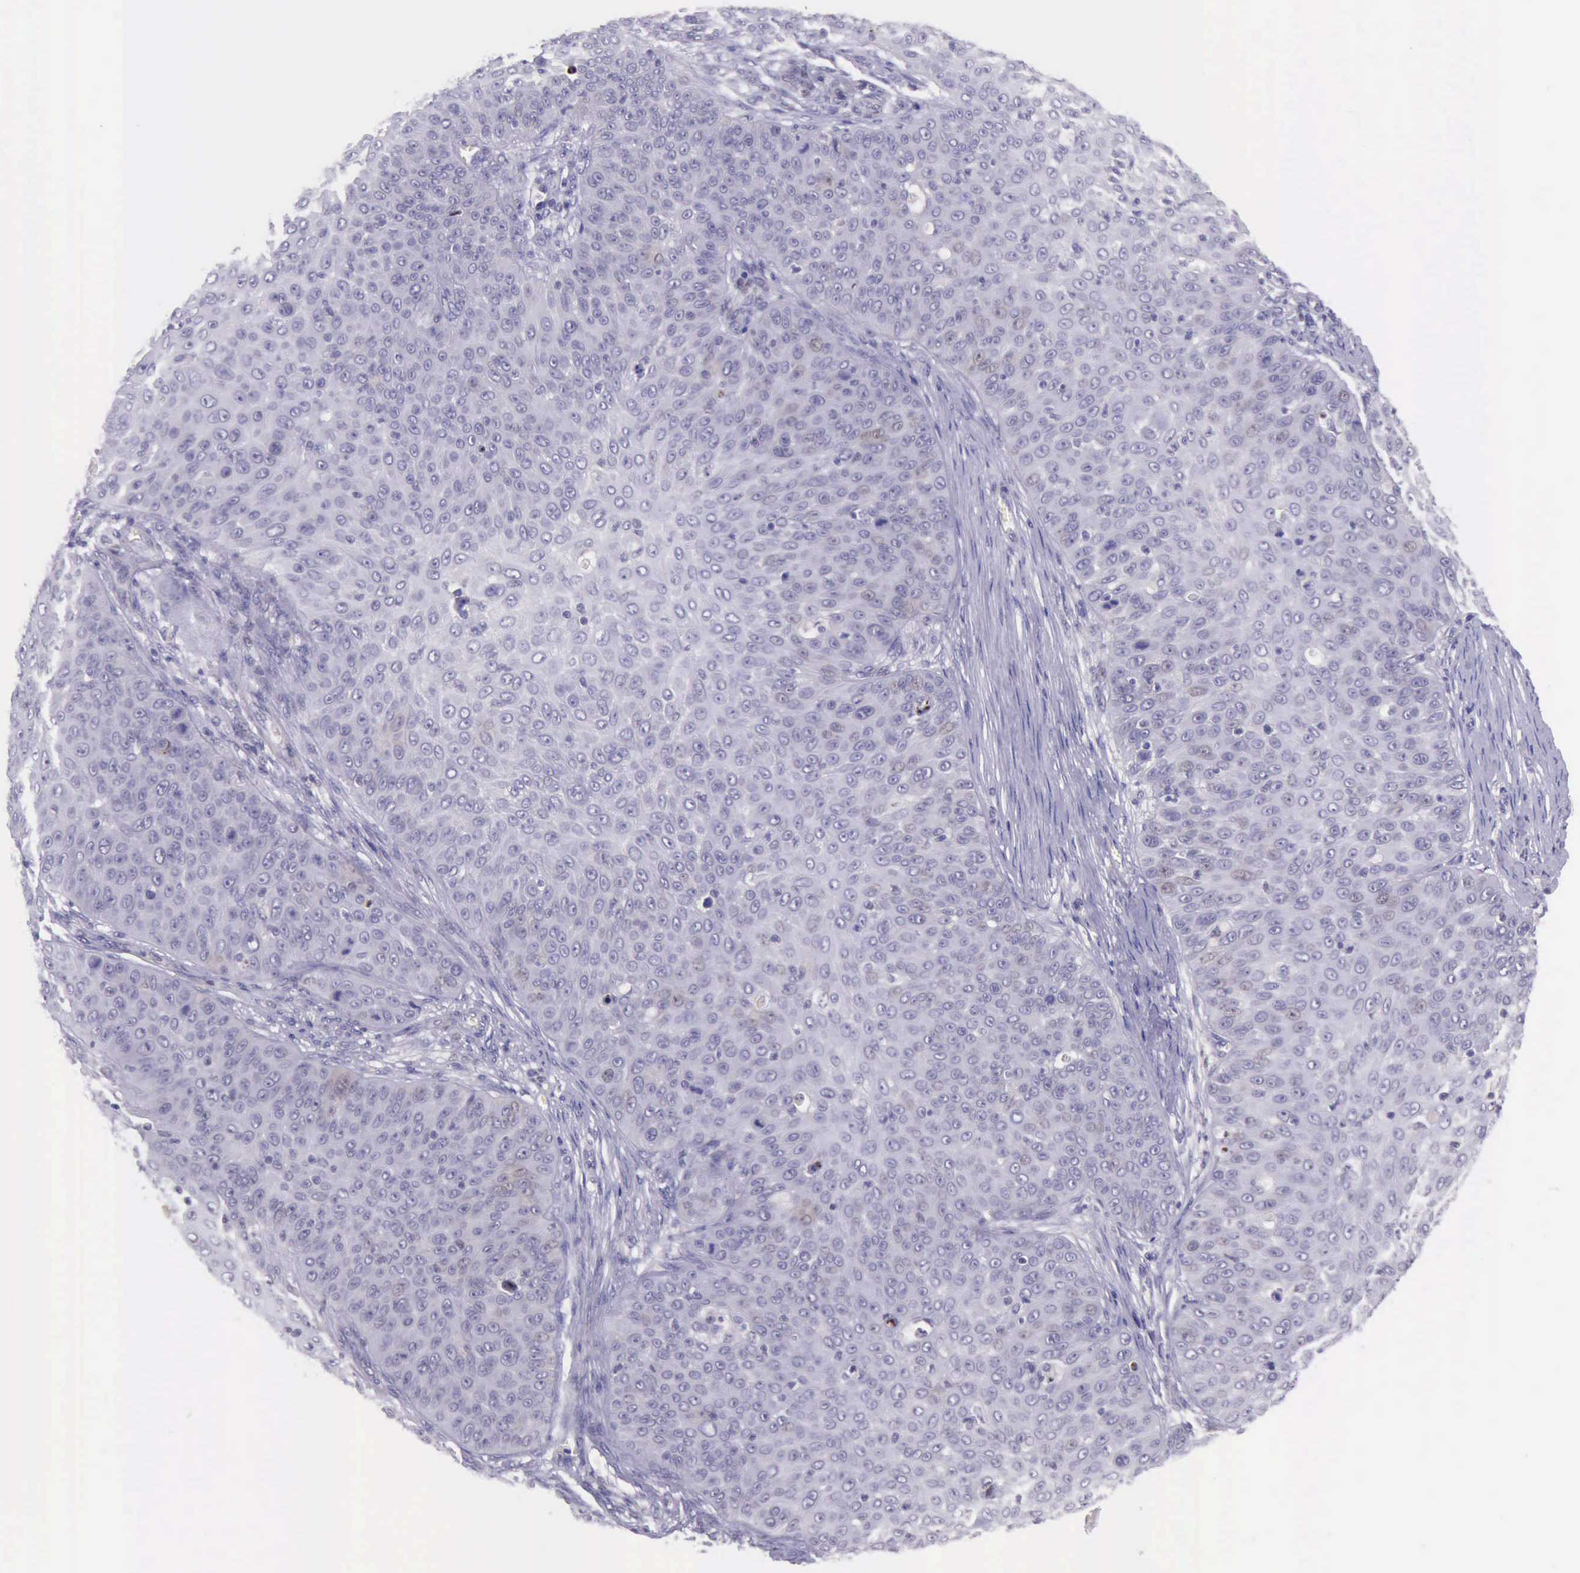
{"staining": {"intensity": "negative", "quantity": "none", "location": "none"}, "tissue": "skin cancer", "cell_type": "Tumor cells", "image_type": "cancer", "snomed": [{"axis": "morphology", "description": "Squamous cell carcinoma, NOS"}, {"axis": "topography", "description": "Skin"}], "caption": "Immunohistochemistry of skin cancer (squamous cell carcinoma) shows no staining in tumor cells.", "gene": "PARP1", "patient": {"sex": "male", "age": 82}}